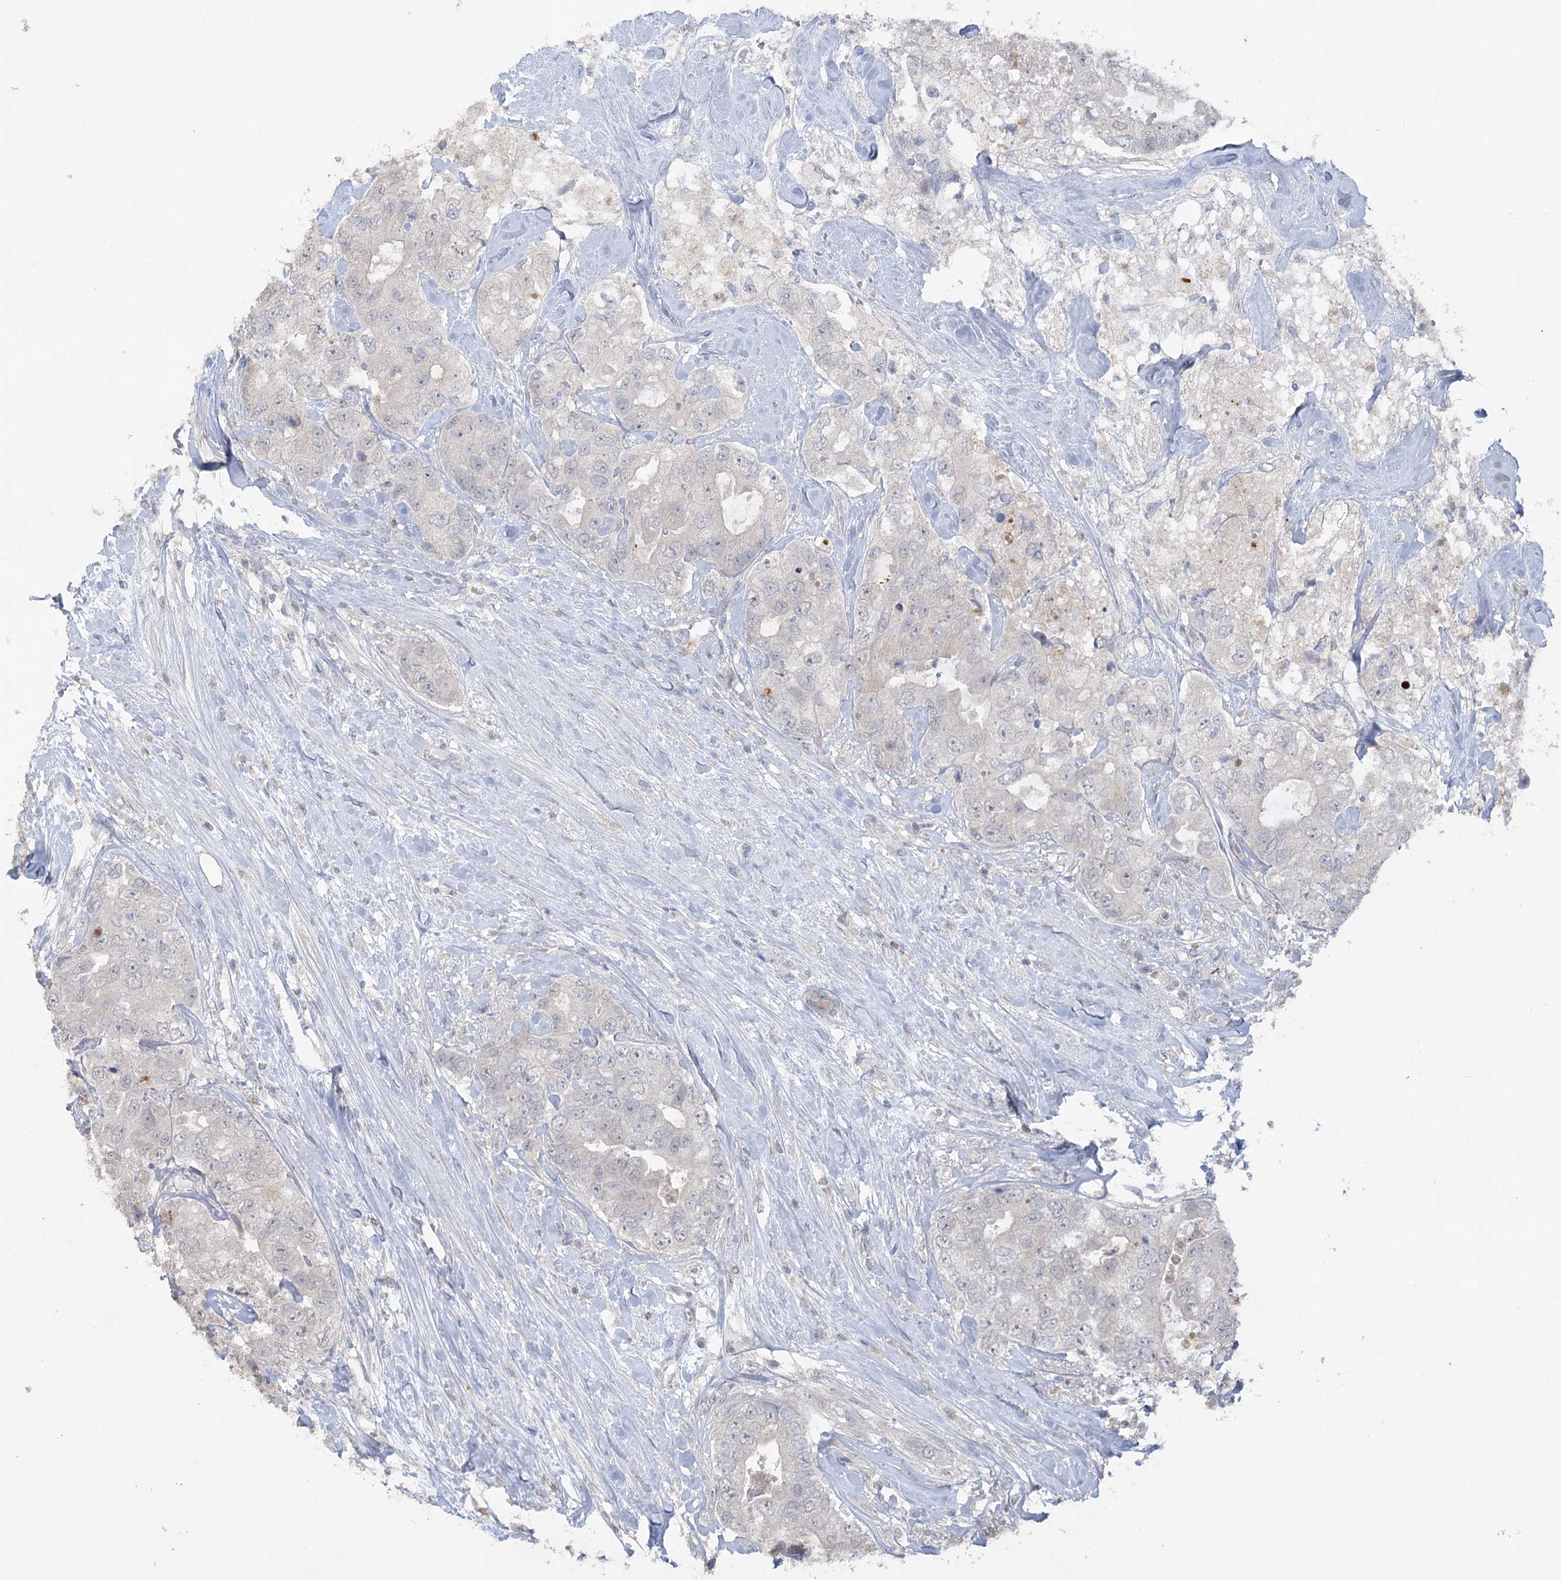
{"staining": {"intensity": "negative", "quantity": "none", "location": "none"}, "tissue": "breast cancer", "cell_type": "Tumor cells", "image_type": "cancer", "snomed": [{"axis": "morphology", "description": "Duct carcinoma"}, {"axis": "topography", "description": "Breast"}], "caption": "Tumor cells are negative for brown protein staining in intraductal carcinoma (breast).", "gene": "TRAF3IP1", "patient": {"sex": "female", "age": 62}}